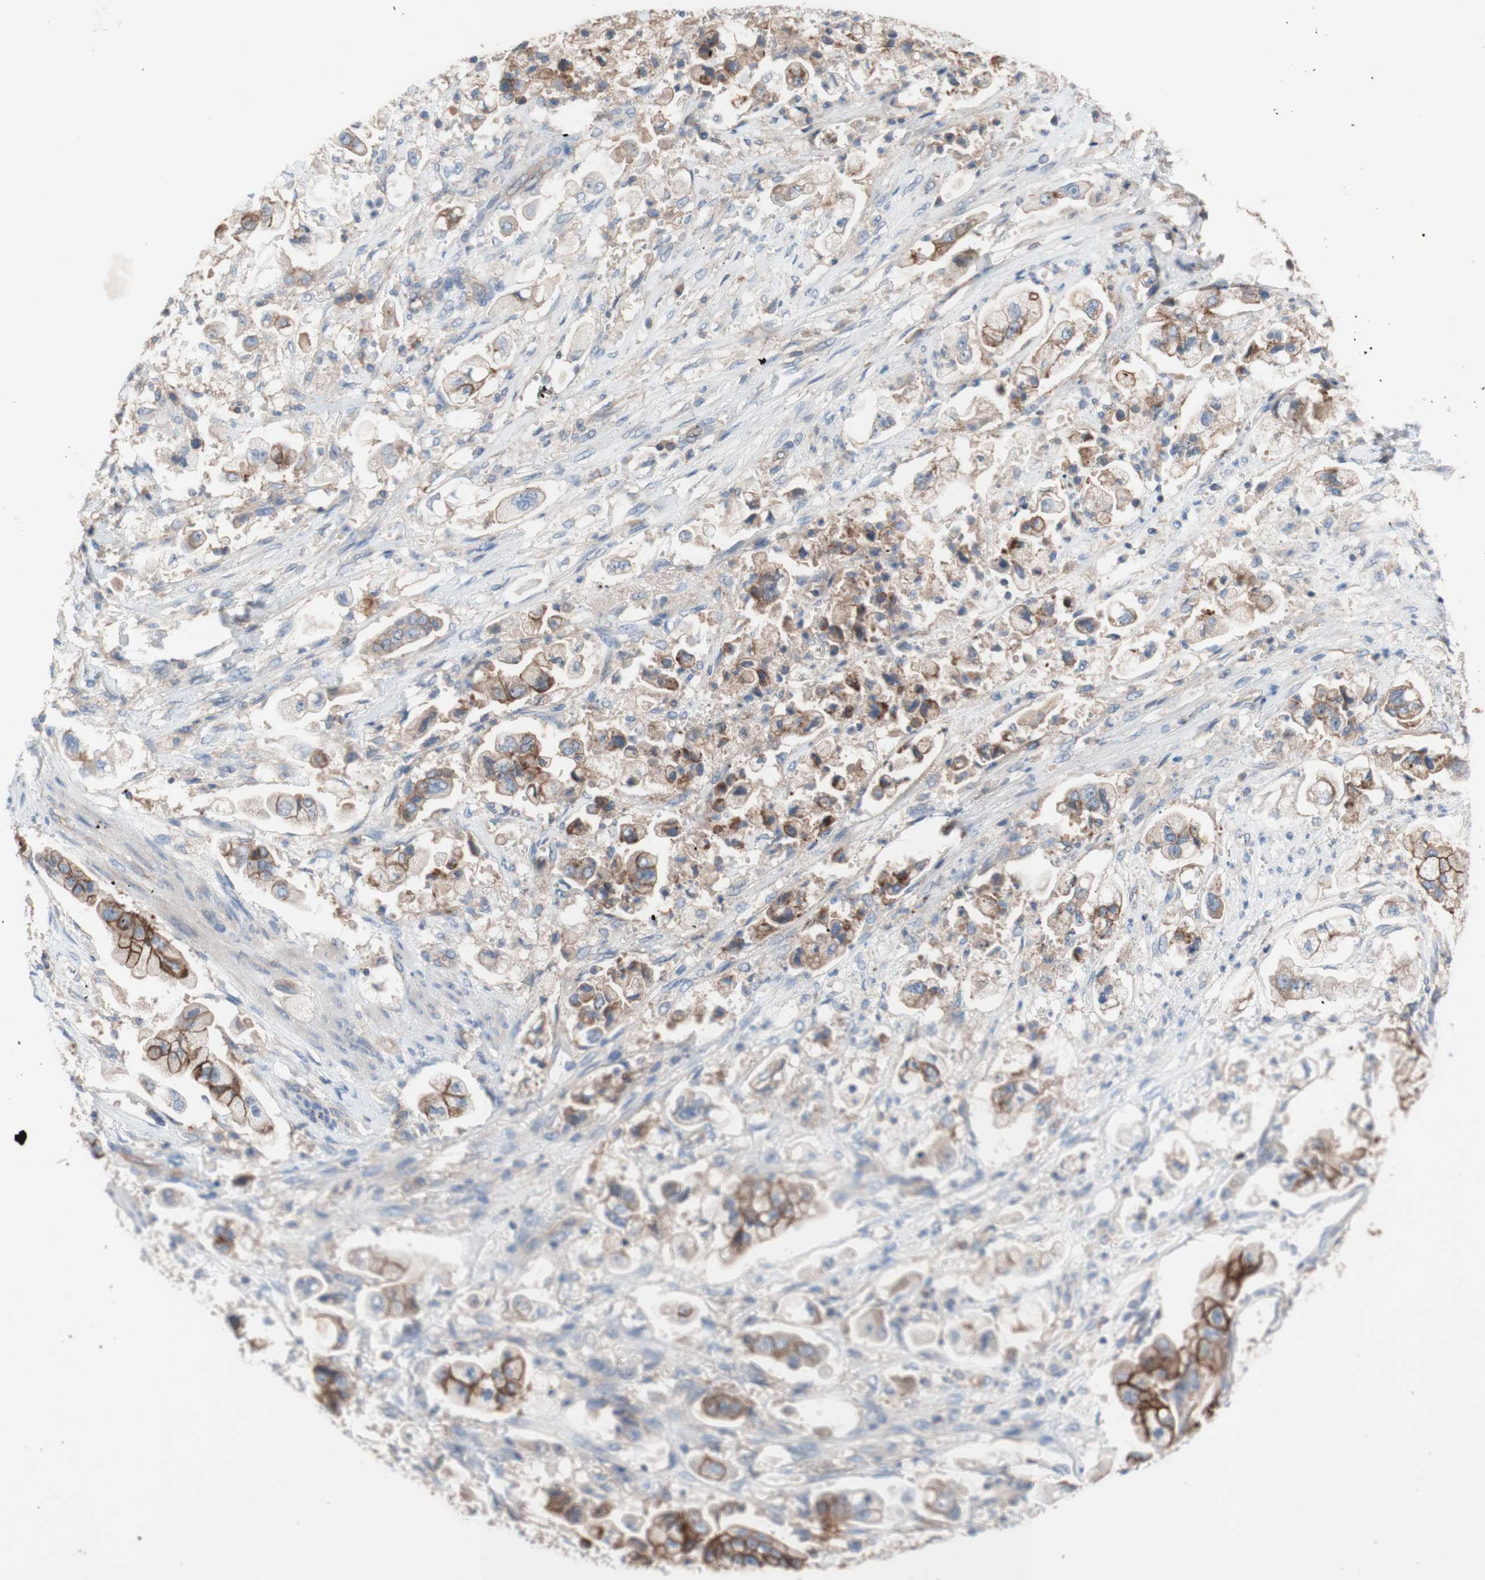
{"staining": {"intensity": "moderate", "quantity": "25%-75%", "location": "cytoplasmic/membranous"}, "tissue": "stomach cancer", "cell_type": "Tumor cells", "image_type": "cancer", "snomed": [{"axis": "morphology", "description": "Adenocarcinoma, NOS"}, {"axis": "topography", "description": "Stomach"}], "caption": "A medium amount of moderate cytoplasmic/membranous staining is identified in approximately 25%-75% of tumor cells in stomach adenocarcinoma tissue.", "gene": "CD46", "patient": {"sex": "male", "age": 62}}